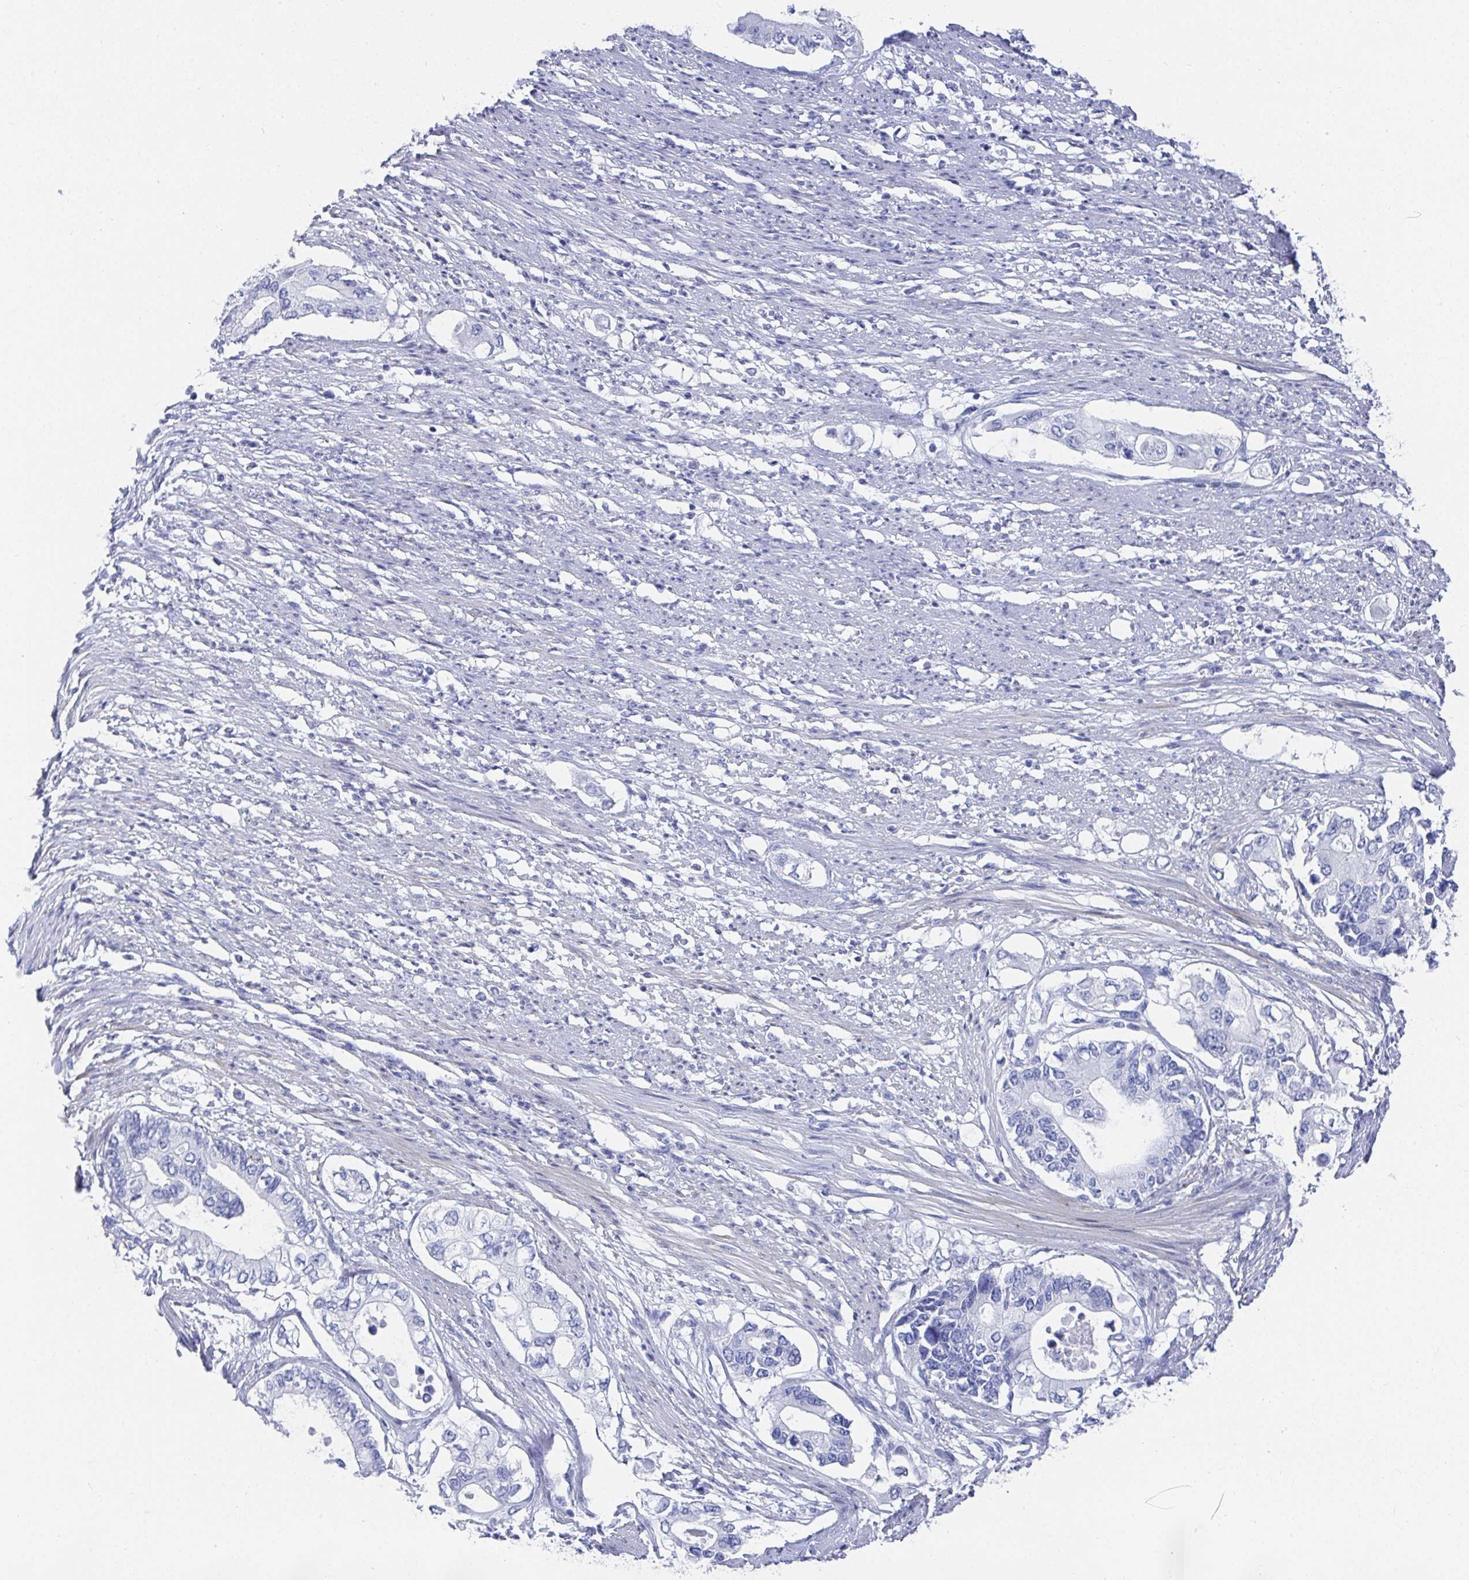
{"staining": {"intensity": "negative", "quantity": "none", "location": "none"}, "tissue": "pancreatic cancer", "cell_type": "Tumor cells", "image_type": "cancer", "snomed": [{"axis": "morphology", "description": "Adenocarcinoma, NOS"}, {"axis": "topography", "description": "Pancreas"}], "caption": "Pancreatic adenocarcinoma was stained to show a protein in brown. There is no significant expression in tumor cells.", "gene": "GRIA1", "patient": {"sex": "female", "age": 63}}